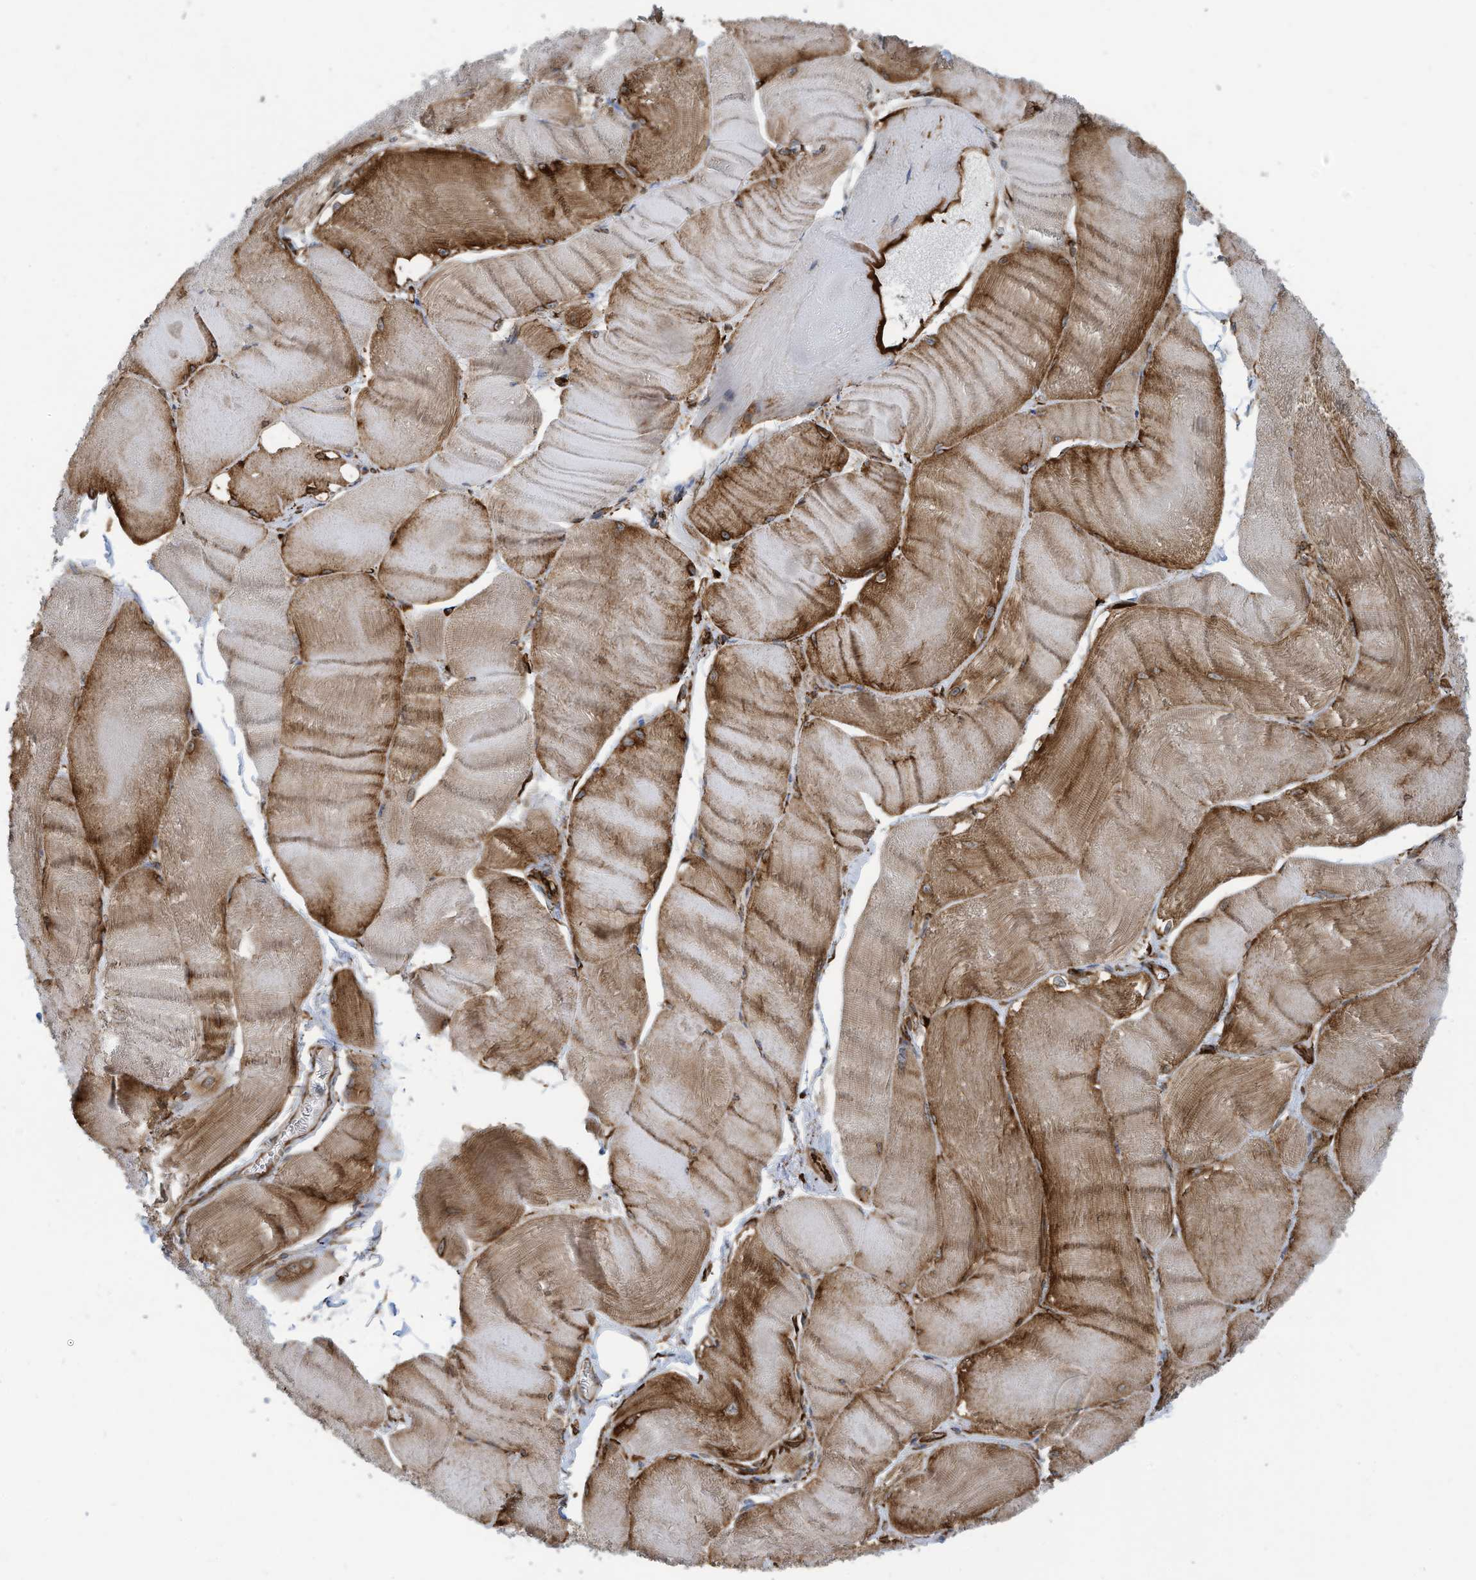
{"staining": {"intensity": "moderate", "quantity": ">75%", "location": "cytoplasmic/membranous"}, "tissue": "skeletal muscle", "cell_type": "Myocytes", "image_type": "normal", "snomed": [{"axis": "morphology", "description": "Normal tissue, NOS"}, {"axis": "morphology", "description": "Basal cell carcinoma"}, {"axis": "topography", "description": "Skeletal muscle"}], "caption": "Skeletal muscle was stained to show a protein in brown. There is medium levels of moderate cytoplasmic/membranous positivity in about >75% of myocytes. The protein is shown in brown color, while the nuclei are stained blue.", "gene": "ZBTB45", "patient": {"sex": "female", "age": 64}}